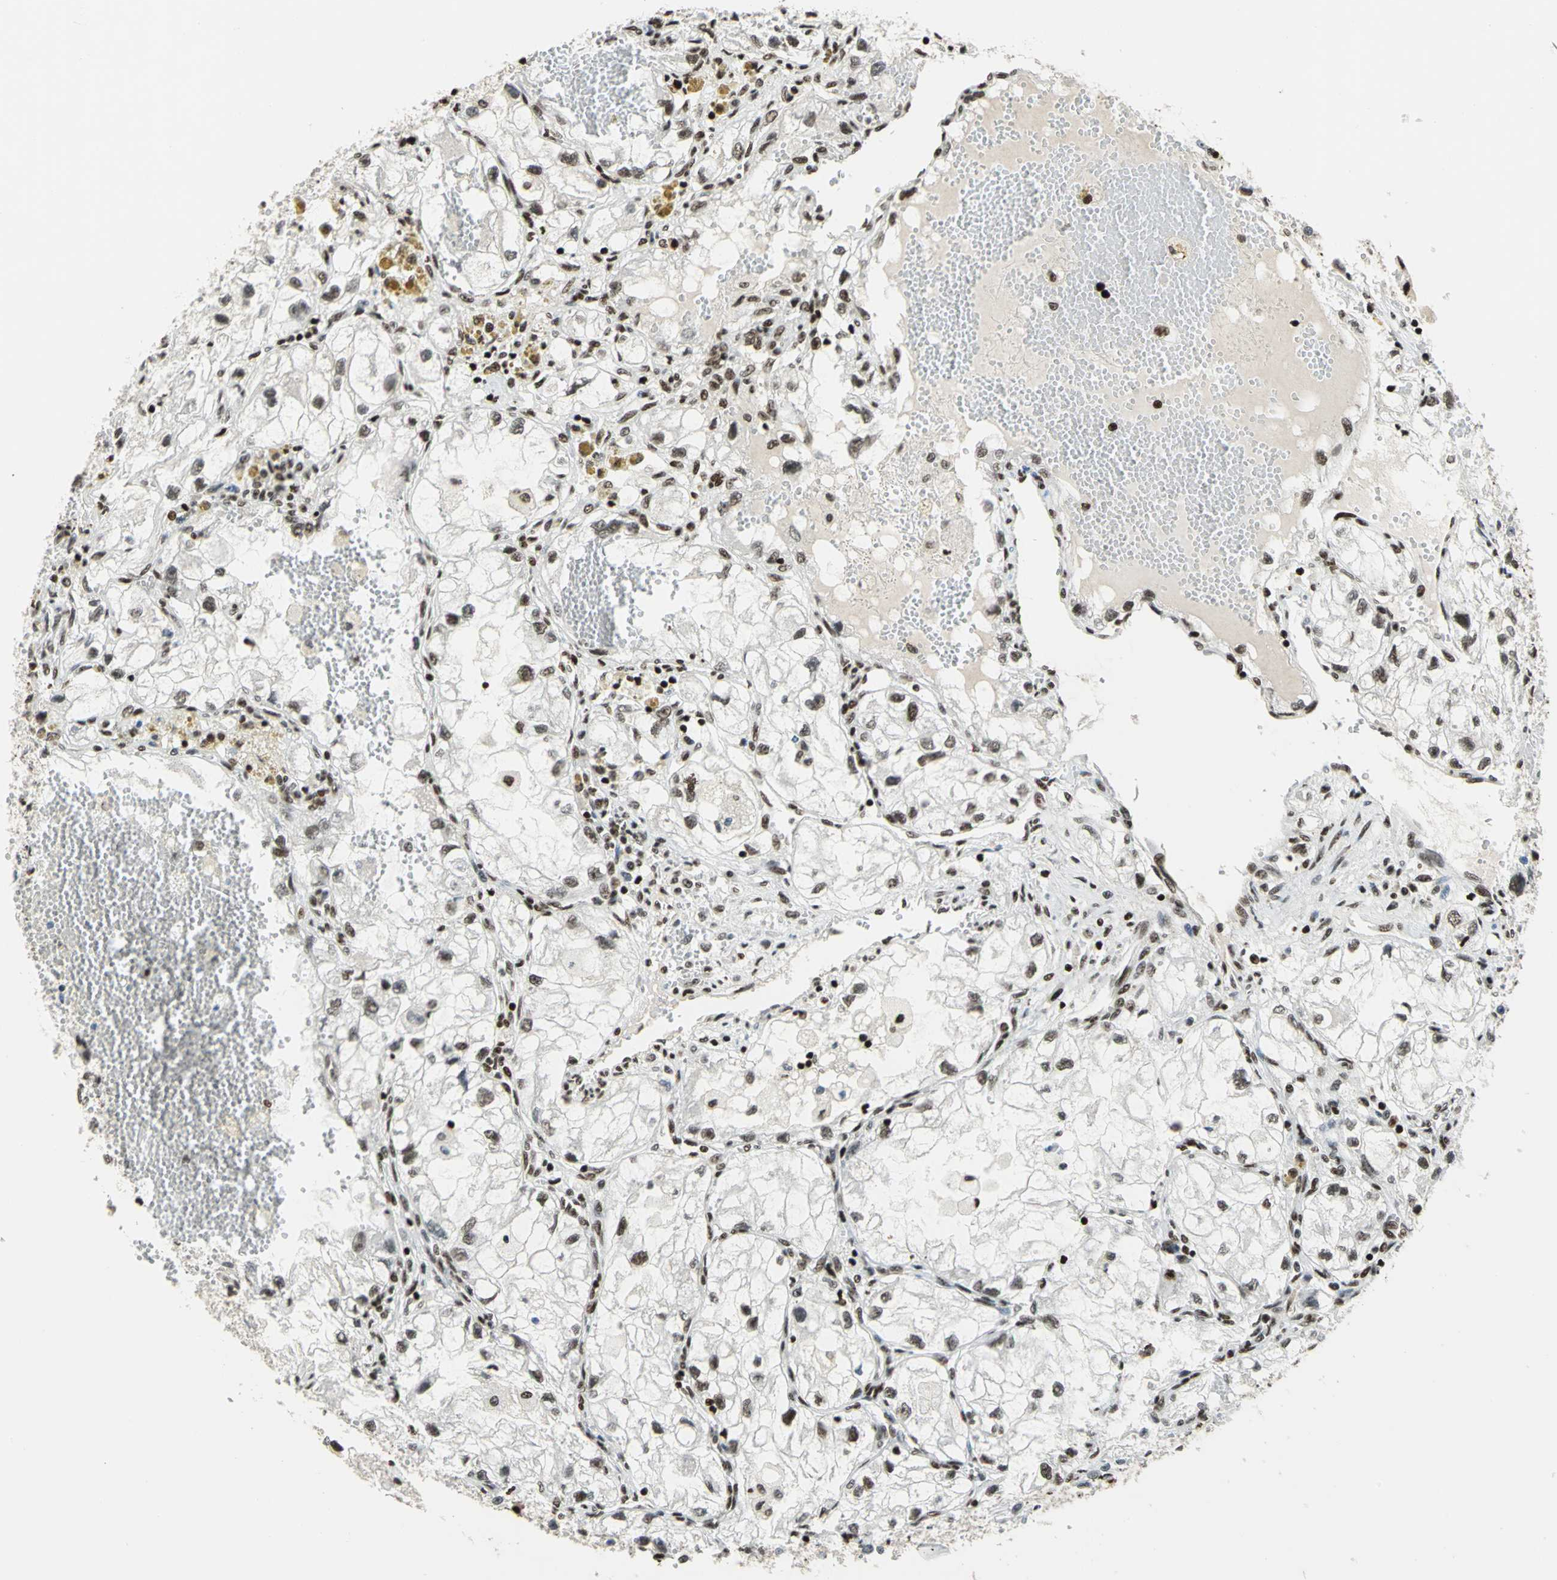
{"staining": {"intensity": "moderate", "quantity": ">75%", "location": "nuclear"}, "tissue": "renal cancer", "cell_type": "Tumor cells", "image_type": "cancer", "snomed": [{"axis": "morphology", "description": "Adenocarcinoma, NOS"}, {"axis": "topography", "description": "Kidney"}], "caption": "This micrograph displays immunohistochemistry staining of human adenocarcinoma (renal), with medium moderate nuclear positivity in about >75% of tumor cells.", "gene": "UBTF", "patient": {"sex": "female", "age": 70}}